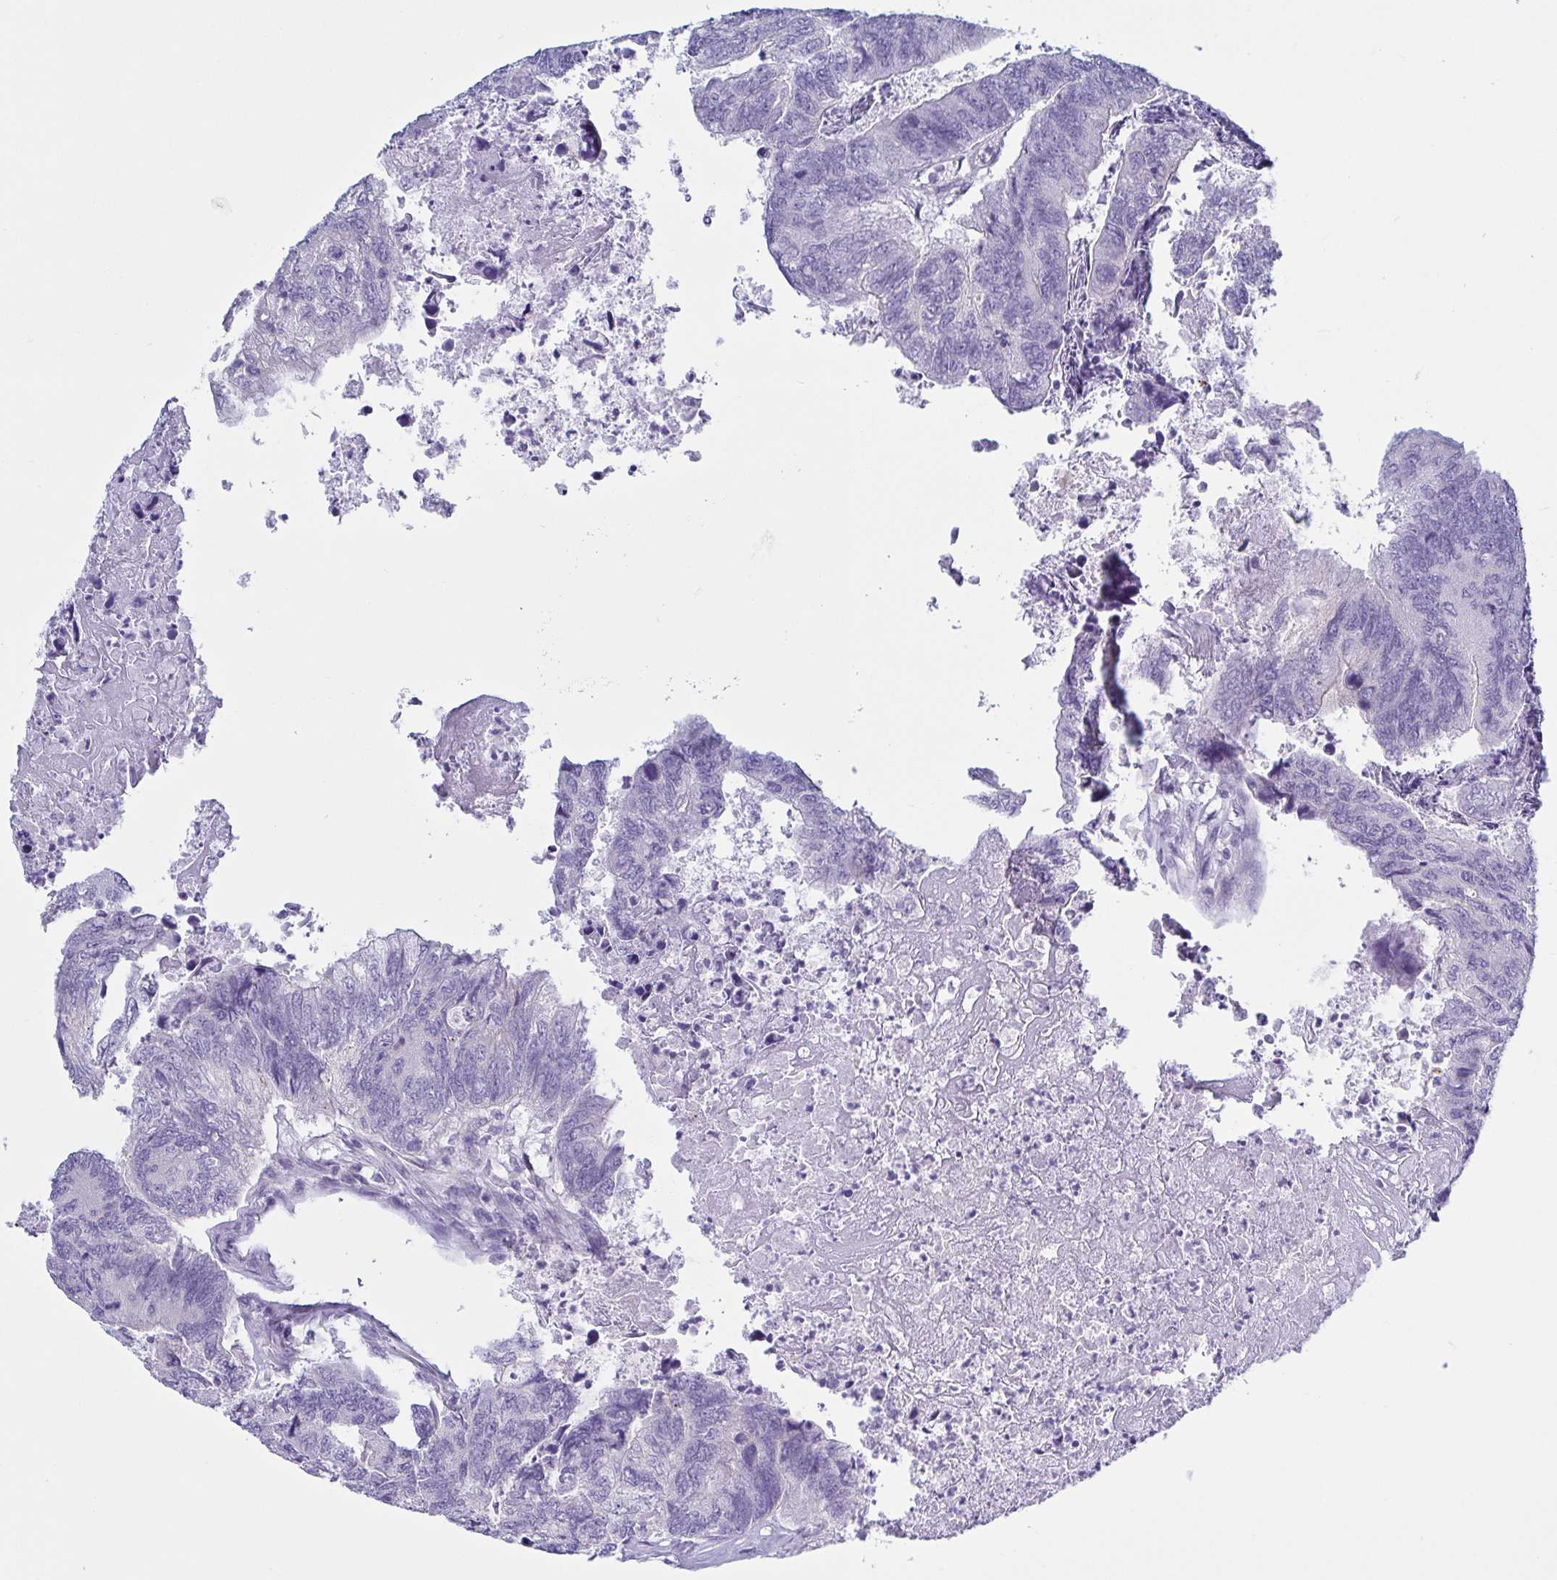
{"staining": {"intensity": "negative", "quantity": "none", "location": "none"}, "tissue": "colorectal cancer", "cell_type": "Tumor cells", "image_type": "cancer", "snomed": [{"axis": "morphology", "description": "Adenocarcinoma, NOS"}, {"axis": "topography", "description": "Colon"}], "caption": "DAB (3,3'-diaminobenzidine) immunohistochemical staining of human colorectal adenocarcinoma demonstrates no significant staining in tumor cells.", "gene": "TNNI2", "patient": {"sex": "female", "age": 67}}